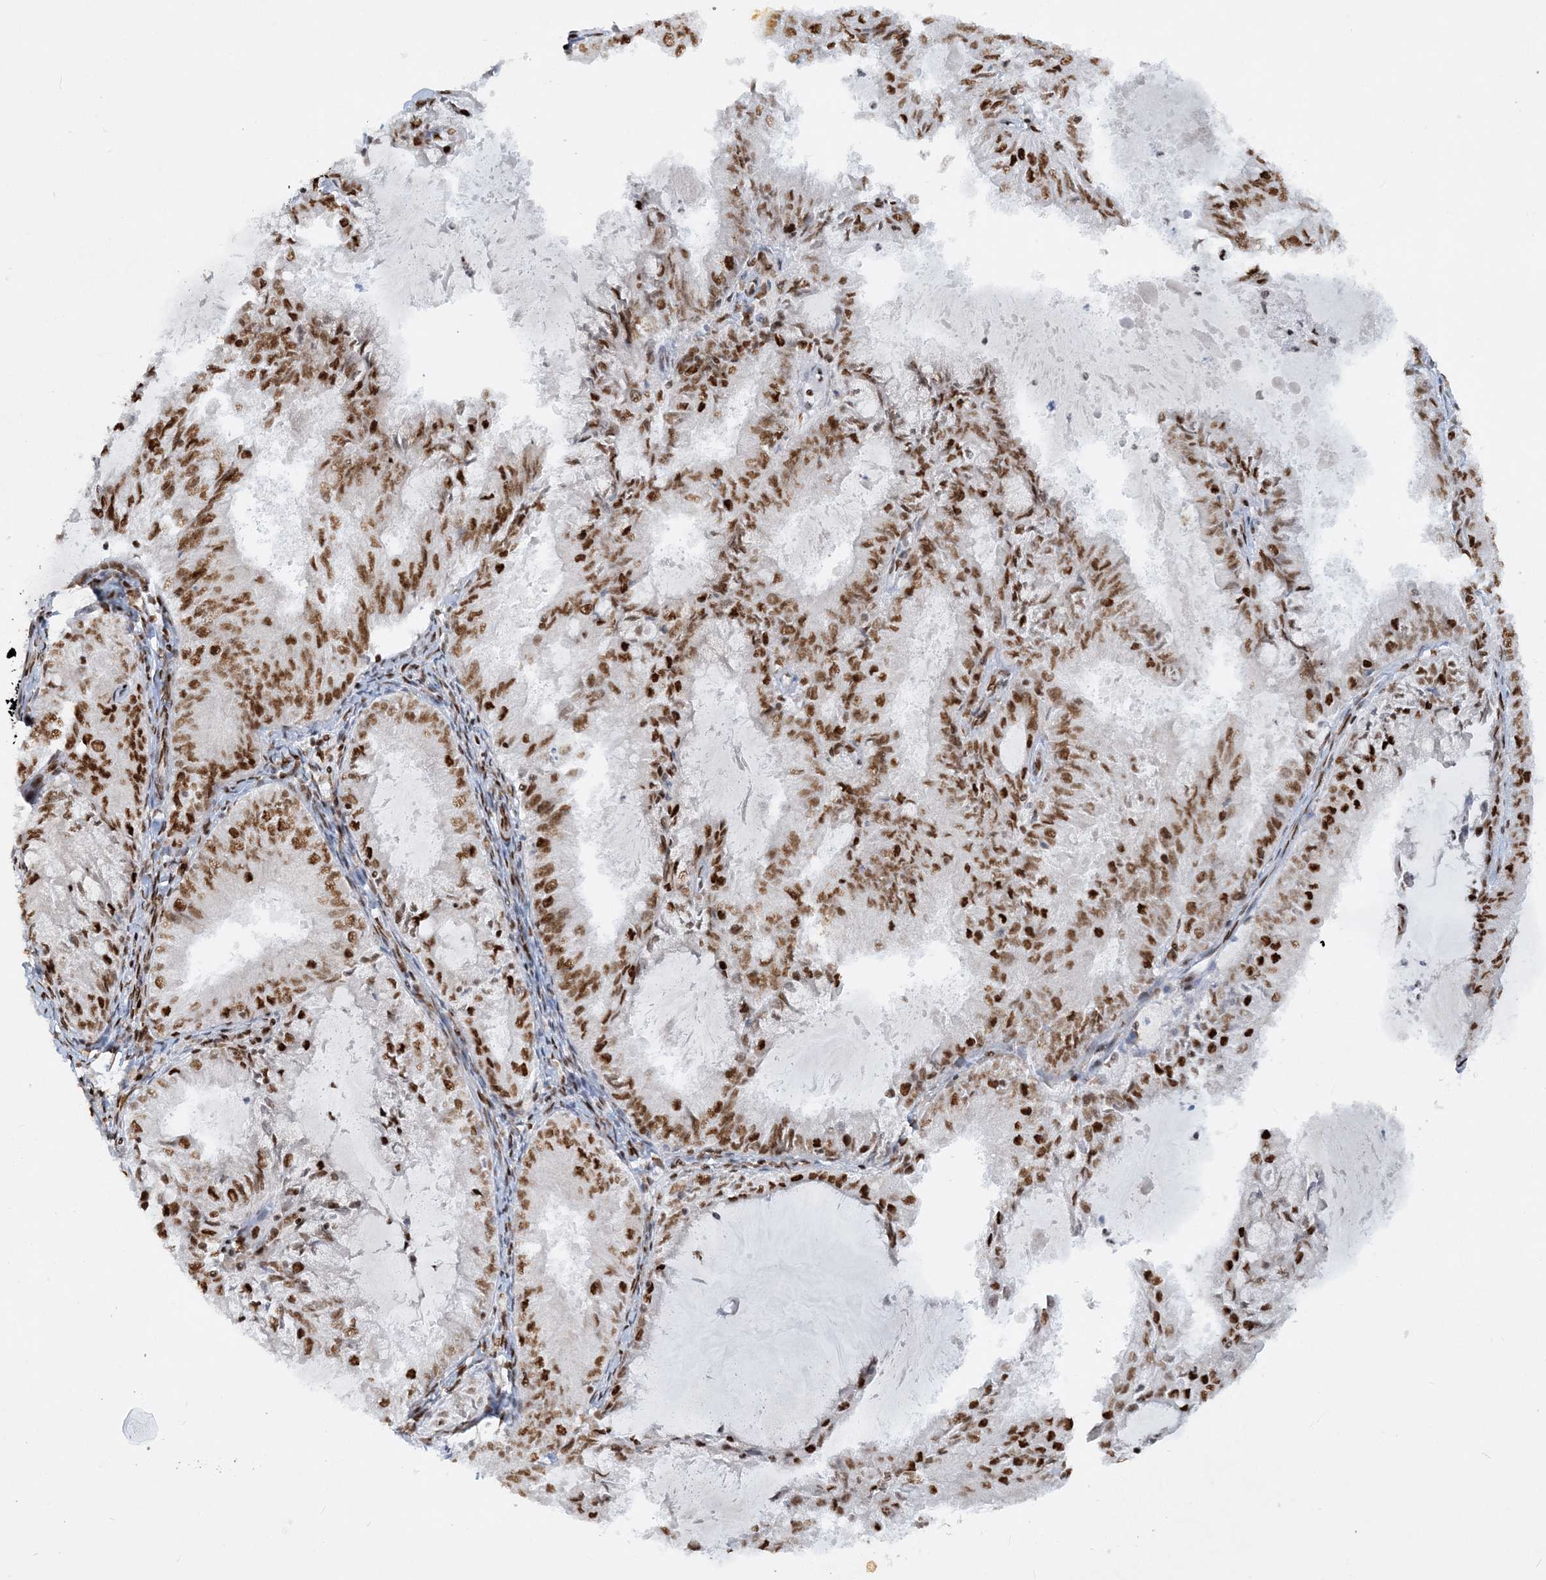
{"staining": {"intensity": "strong", "quantity": ">75%", "location": "nuclear"}, "tissue": "endometrial cancer", "cell_type": "Tumor cells", "image_type": "cancer", "snomed": [{"axis": "morphology", "description": "Adenocarcinoma, NOS"}, {"axis": "topography", "description": "Endometrium"}], "caption": "Protein analysis of endometrial adenocarcinoma tissue shows strong nuclear expression in about >75% of tumor cells.", "gene": "DELE1", "patient": {"sex": "female", "age": 57}}